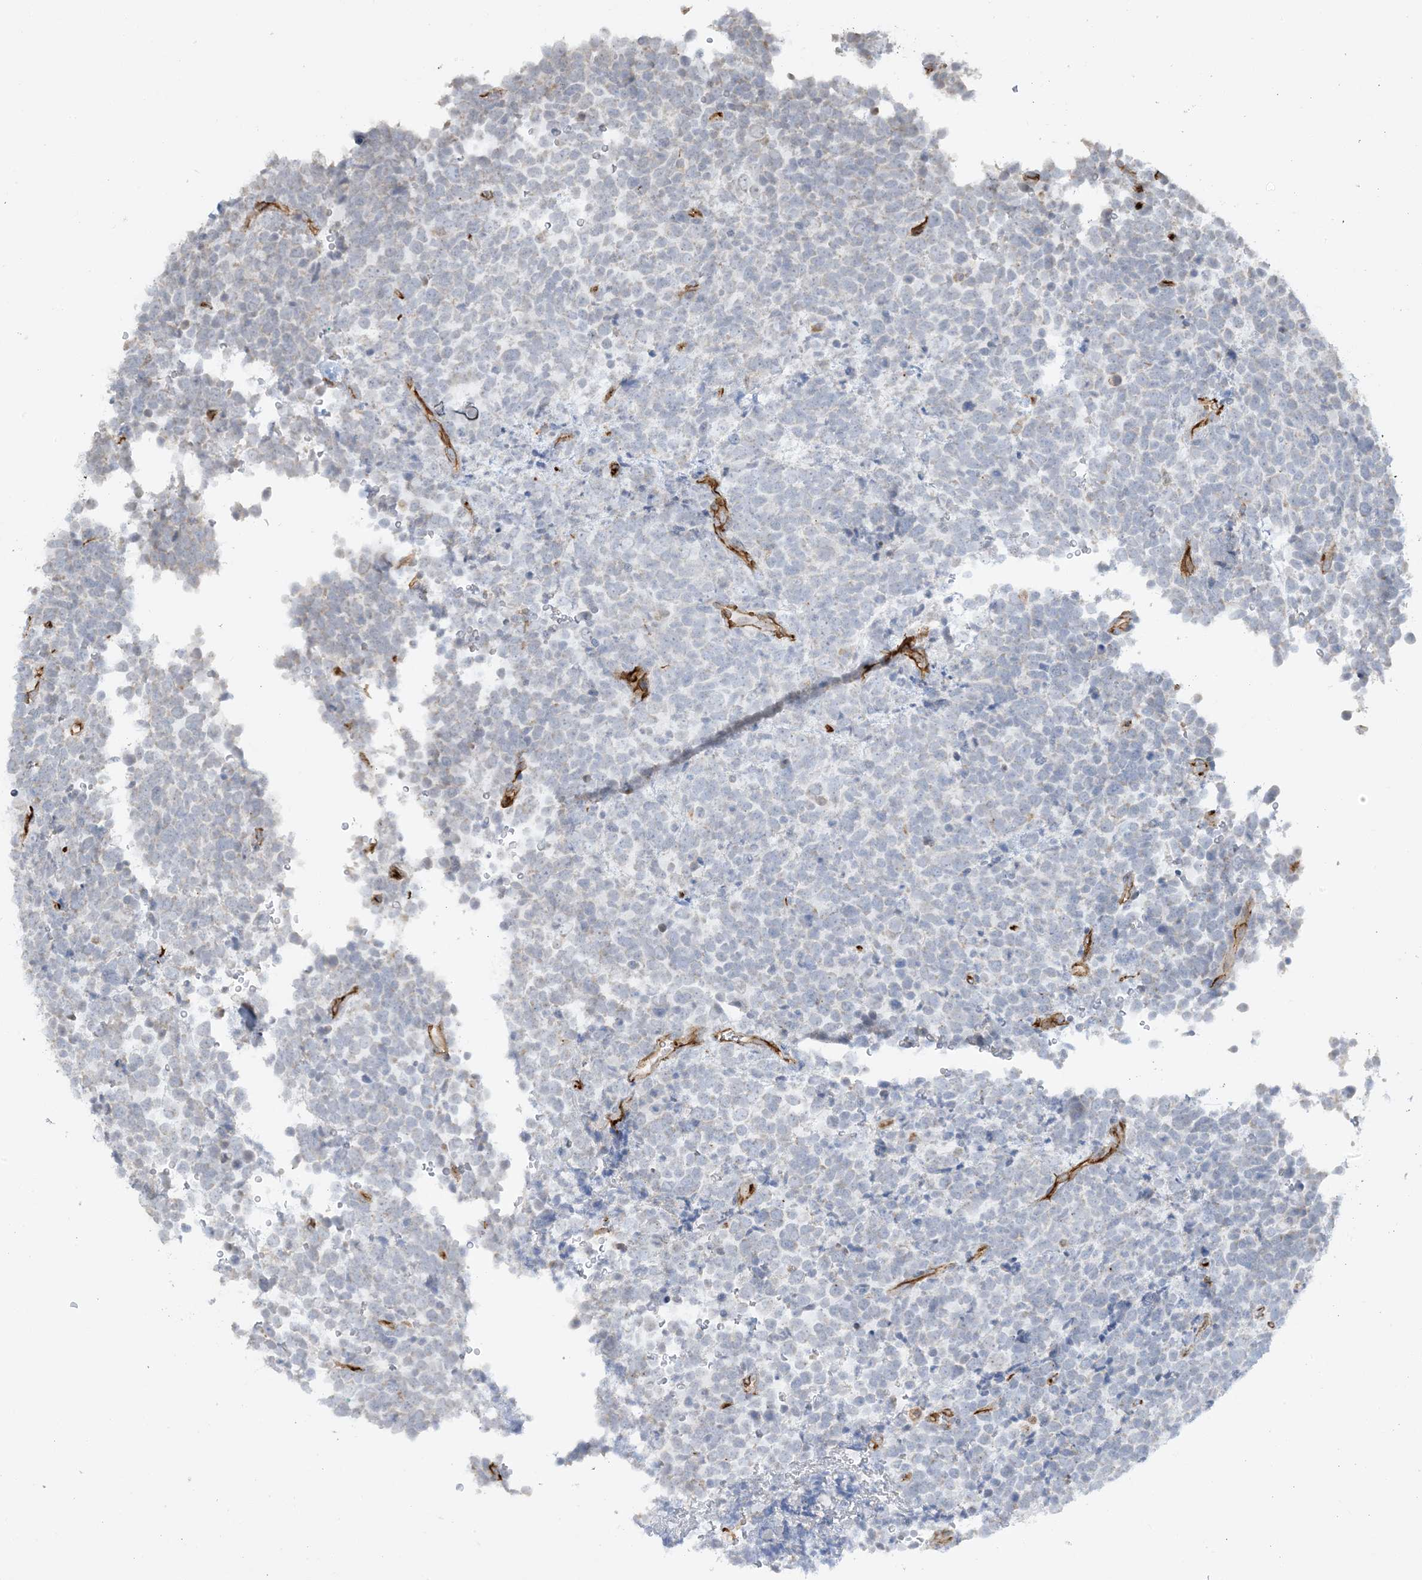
{"staining": {"intensity": "negative", "quantity": "none", "location": "none"}, "tissue": "urothelial cancer", "cell_type": "Tumor cells", "image_type": "cancer", "snomed": [{"axis": "morphology", "description": "Urothelial carcinoma, High grade"}, {"axis": "topography", "description": "Urinary bladder"}], "caption": "A micrograph of human urothelial carcinoma (high-grade) is negative for staining in tumor cells.", "gene": "AGA", "patient": {"sex": "female", "age": 82}}